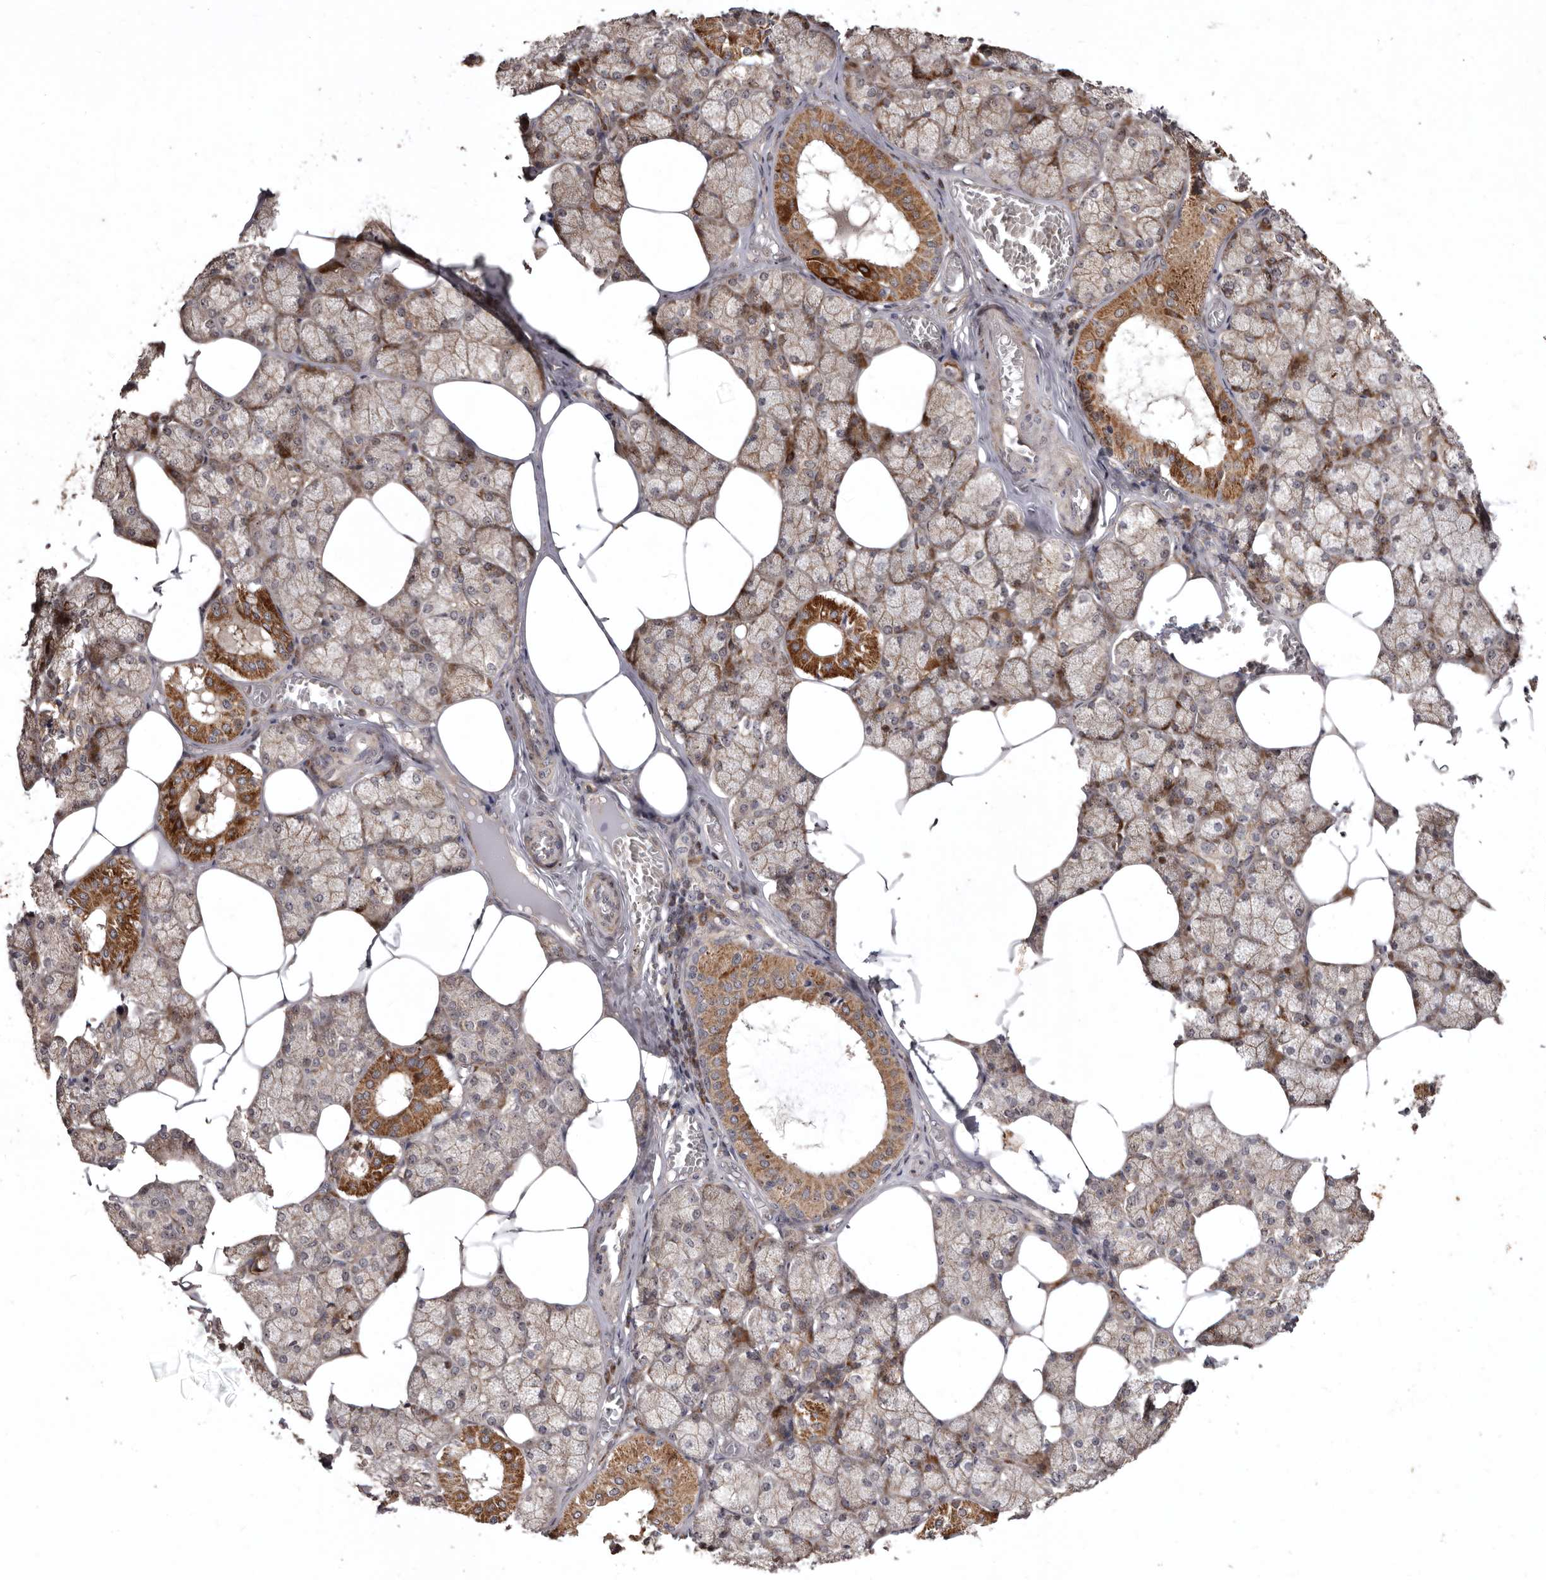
{"staining": {"intensity": "moderate", "quantity": "25%-75%", "location": "cytoplasmic/membranous"}, "tissue": "salivary gland", "cell_type": "Glandular cells", "image_type": "normal", "snomed": [{"axis": "morphology", "description": "Normal tissue, NOS"}, {"axis": "topography", "description": "Salivary gland"}], "caption": "Salivary gland stained with a brown dye exhibits moderate cytoplasmic/membranous positive expression in about 25%-75% of glandular cells.", "gene": "FLAD1", "patient": {"sex": "male", "age": 62}}